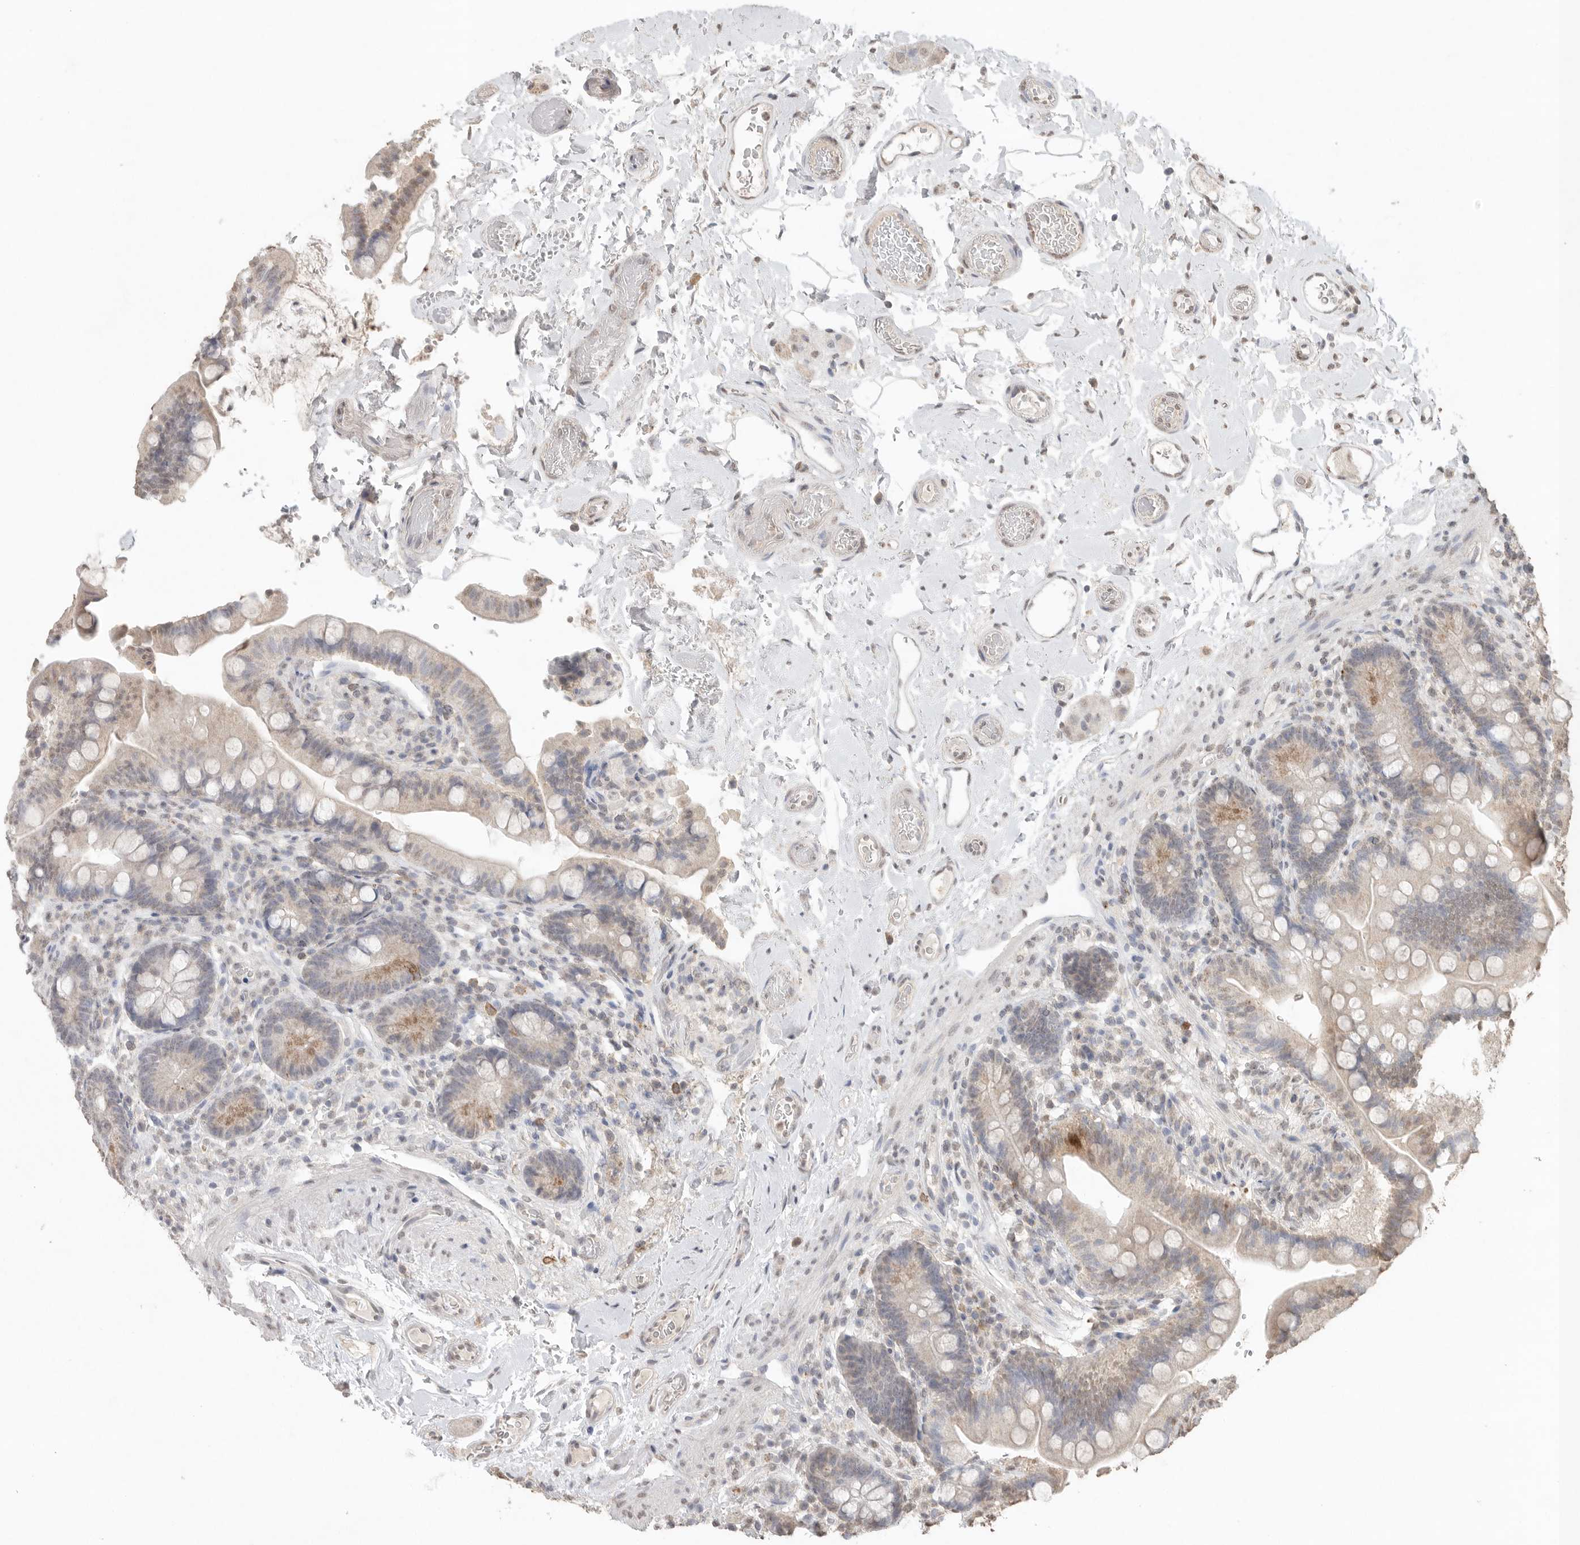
{"staining": {"intensity": "weak", "quantity": "25%-75%", "location": "cytoplasmic/membranous"}, "tissue": "colon", "cell_type": "Endothelial cells", "image_type": "normal", "snomed": [{"axis": "morphology", "description": "Normal tissue, NOS"}, {"axis": "topography", "description": "Smooth muscle"}, {"axis": "topography", "description": "Colon"}], "caption": "Human colon stained with a brown dye demonstrates weak cytoplasmic/membranous positive staining in approximately 25%-75% of endothelial cells.", "gene": "KLK5", "patient": {"sex": "male", "age": 73}}